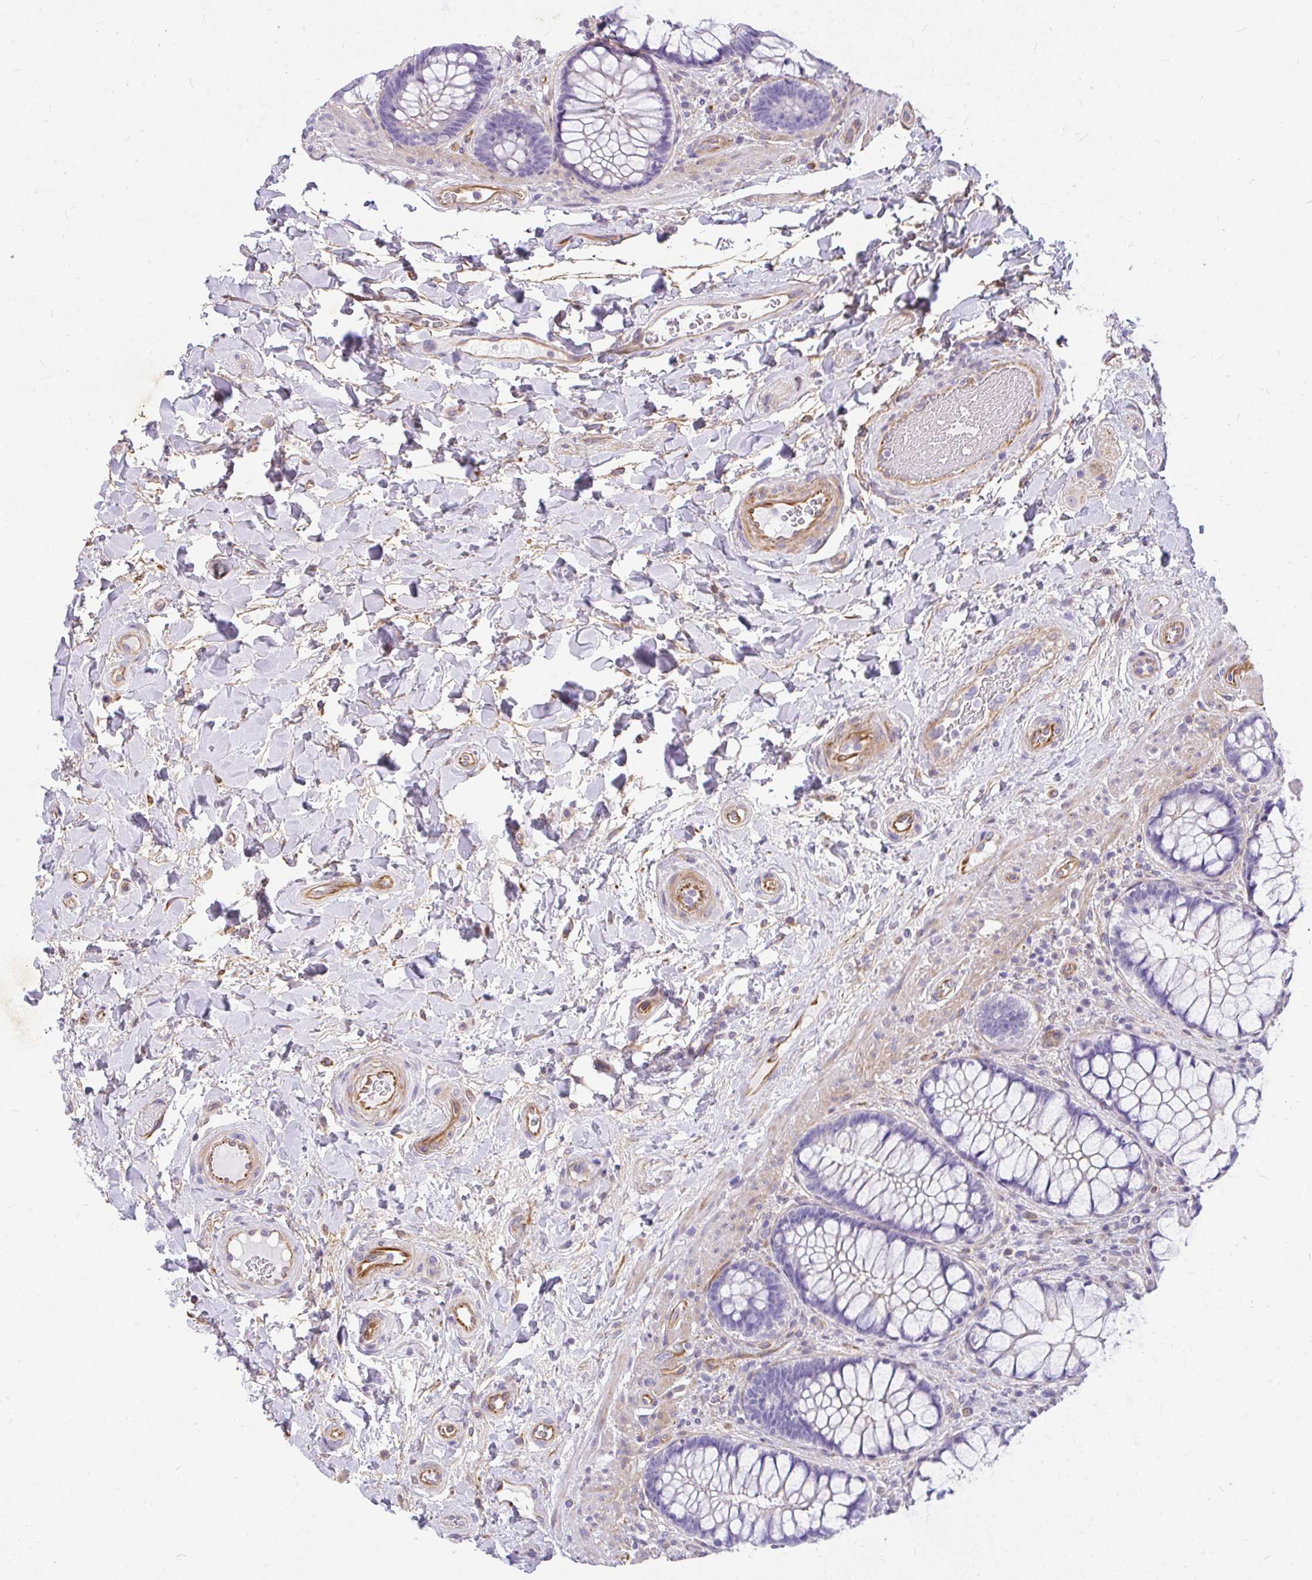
{"staining": {"intensity": "negative", "quantity": "none", "location": "none"}, "tissue": "rectum", "cell_type": "Glandular cells", "image_type": "normal", "snomed": [{"axis": "morphology", "description": "Normal tissue, NOS"}, {"axis": "topography", "description": "Rectum"}], "caption": "Glandular cells show no significant staining in benign rectum. Brightfield microscopy of immunohistochemistry (IHC) stained with DAB (3,3'-diaminobenzidine) (brown) and hematoxylin (blue), captured at high magnification.", "gene": "FAM83C", "patient": {"sex": "female", "age": 58}}